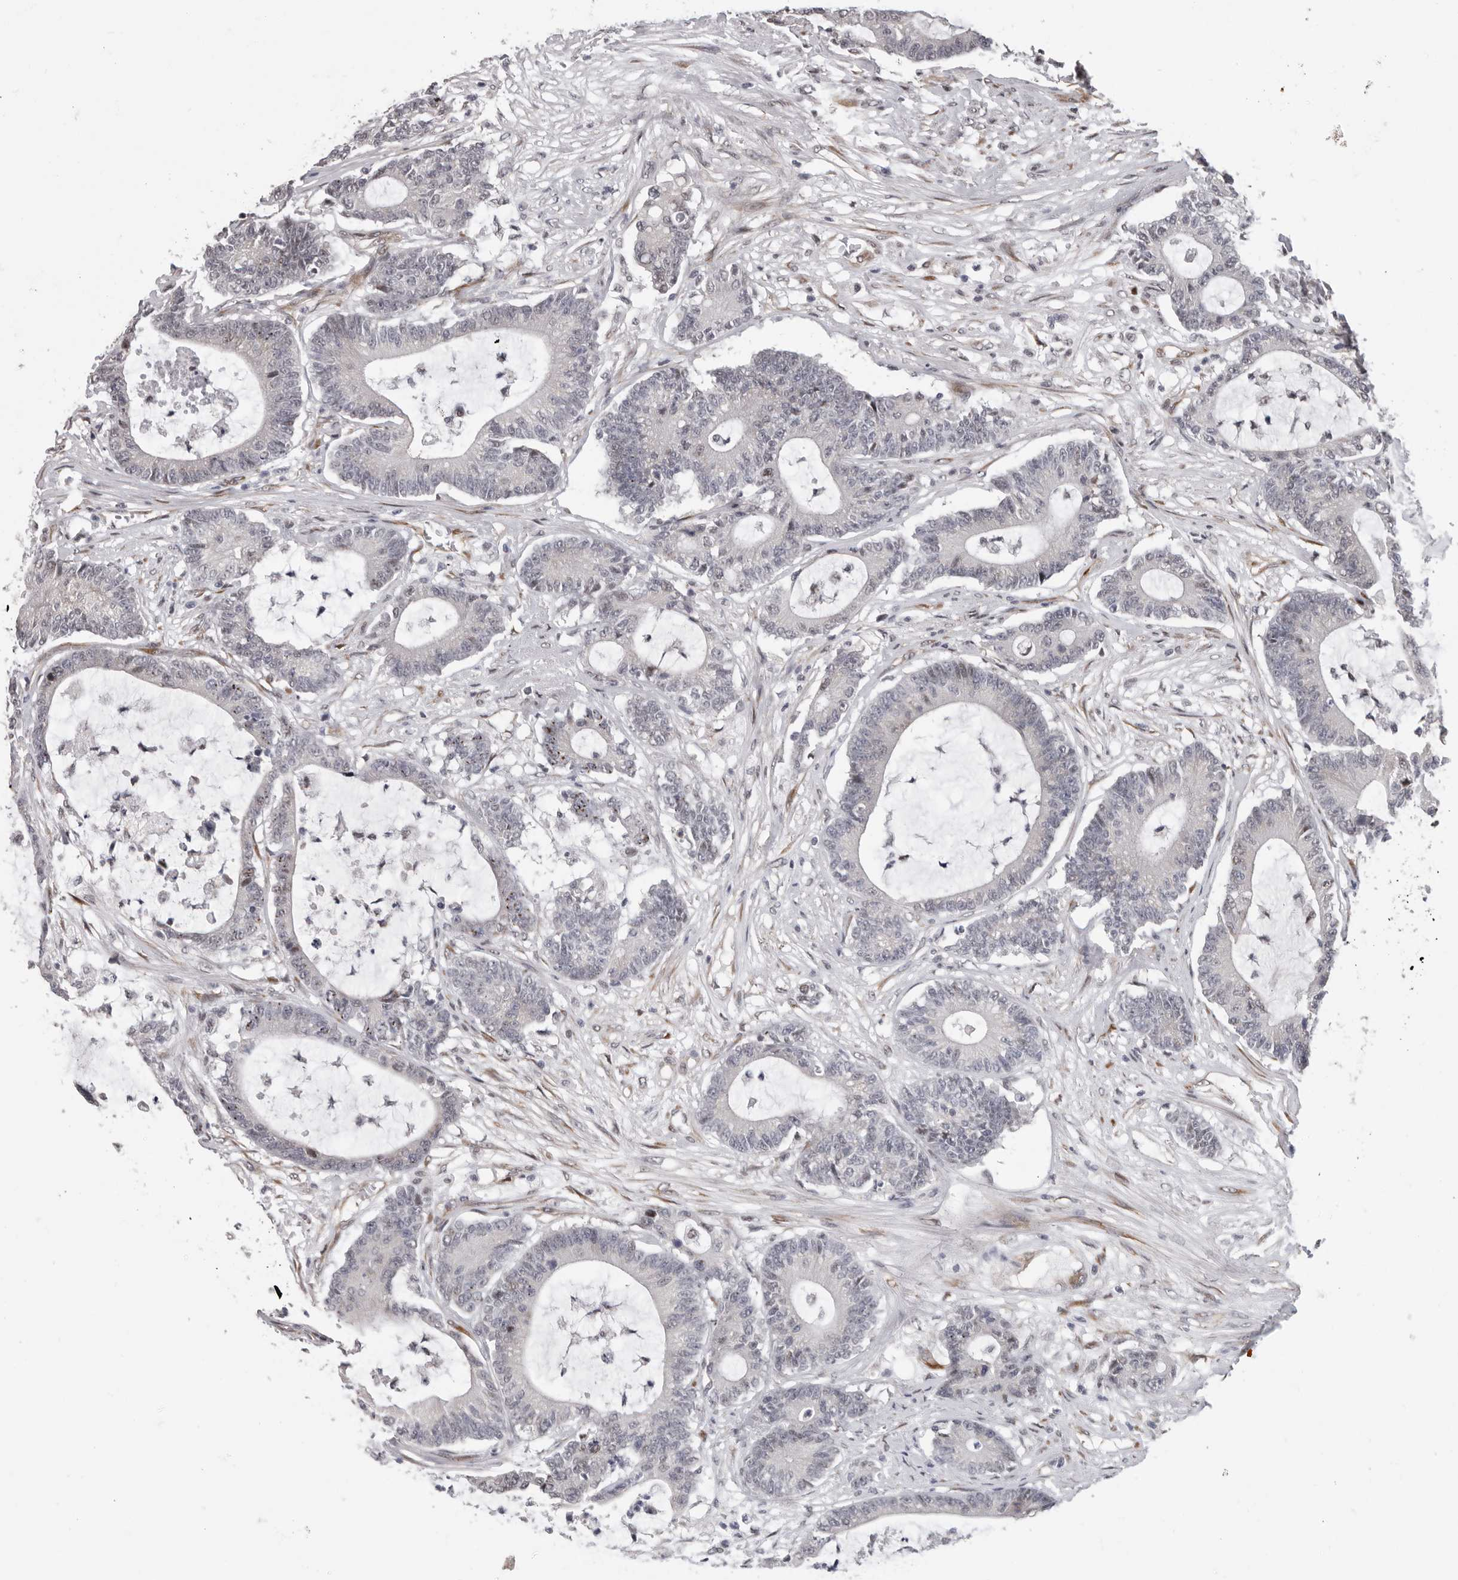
{"staining": {"intensity": "weak", "quantity": "<25%", "location": "nuclear"}, "tissue": "colorectal cancer", "cell_type": "Tumor cells", "image_type": "cancer", "snomed": [{"axis": "morphology", "description": "Adenocarcinoma, NOS"}, {"axis": "topography", "description": "Colon"}], "caption": "Immunohistochemistry (IHC) photomicrograph of human colorectal cancer stained for a protein (brown), which shows no positivity in tumor cells.", "gene": "RALGPS2", "patient": {"sex": "female", "age": 84}}